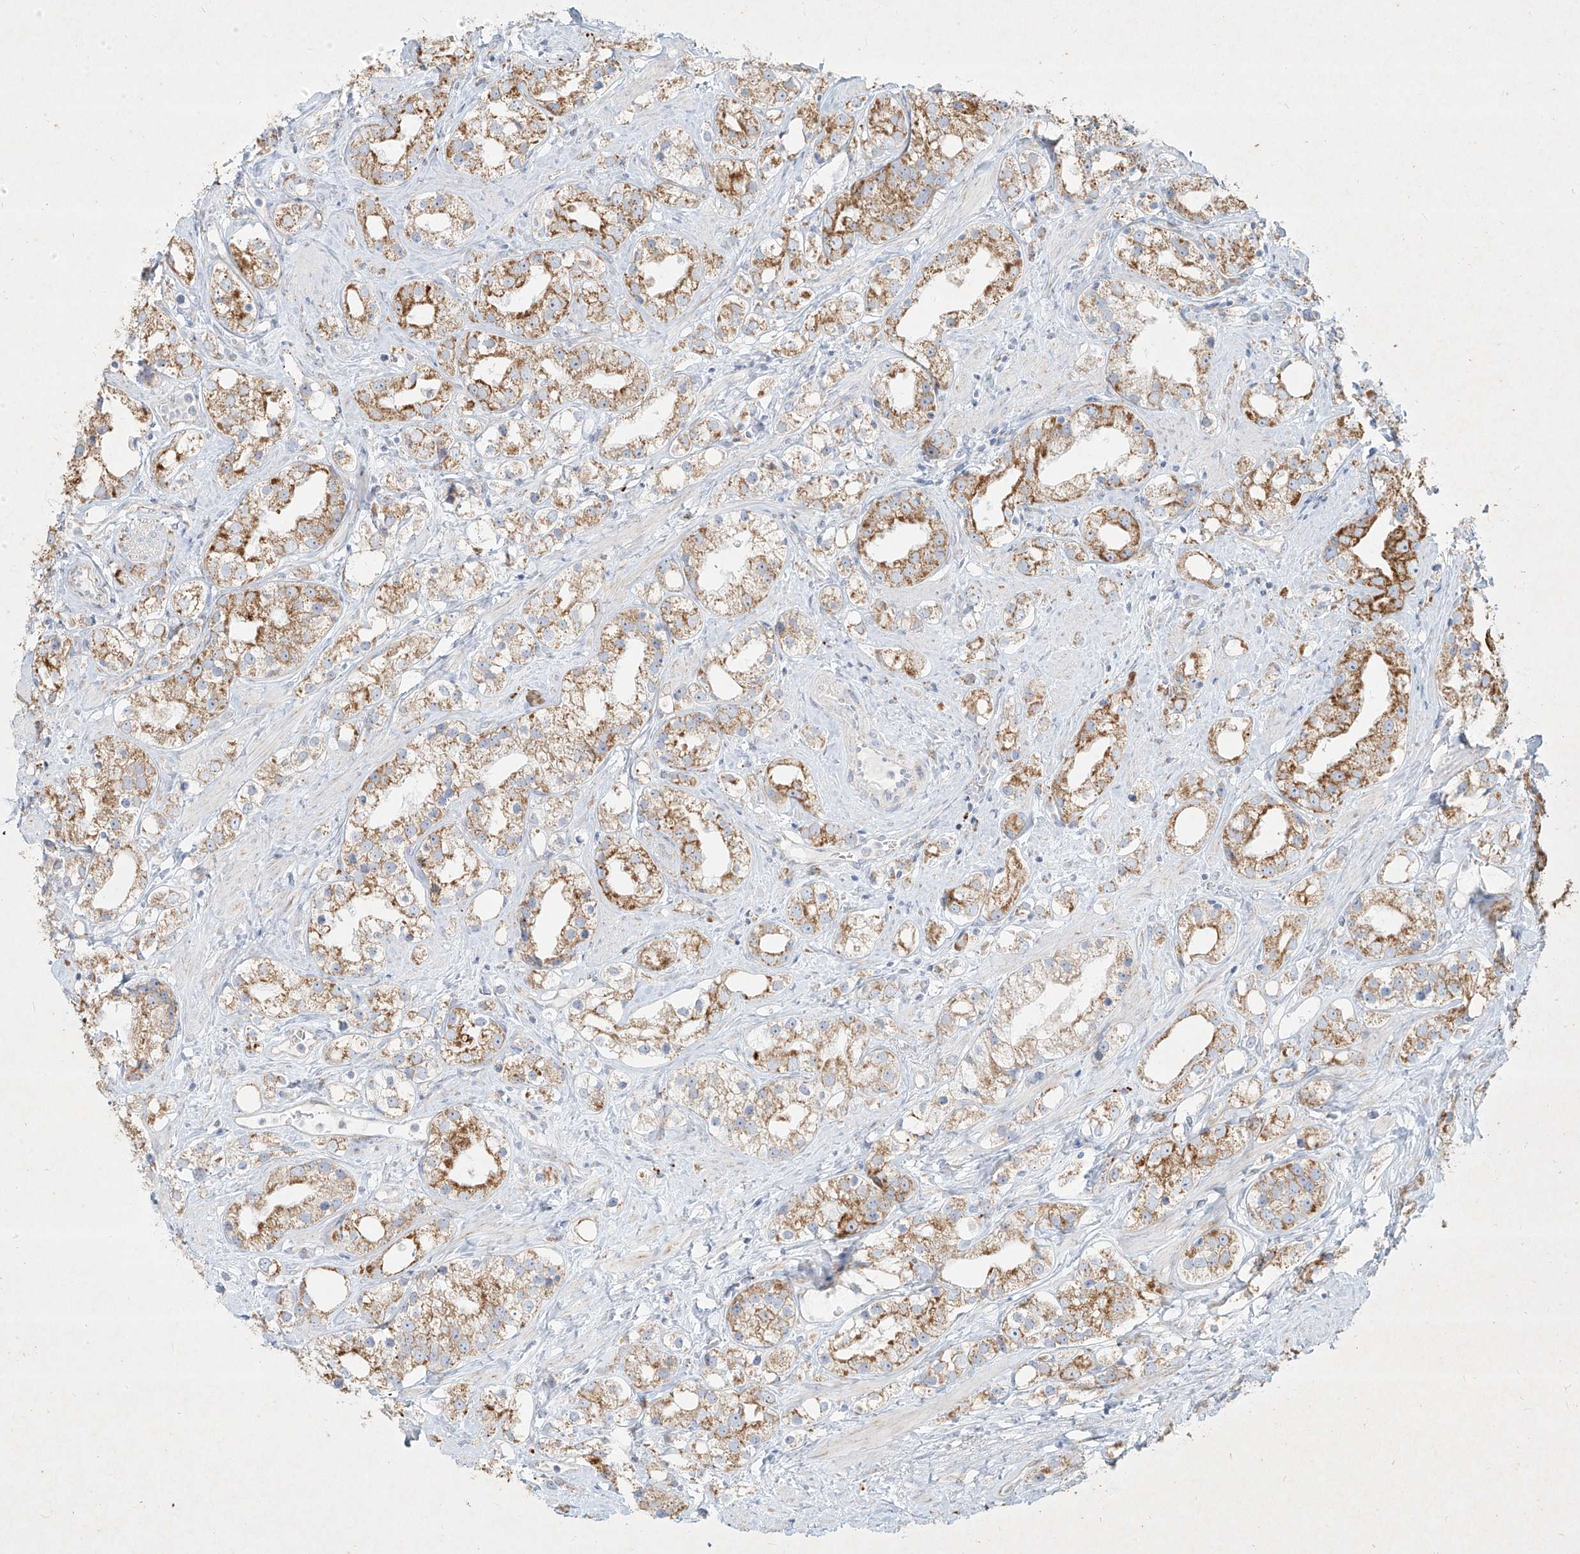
{"staining": {"intensity": "moderate", "quantity": "25%-75%", "location": "cytoplasmic/membranous"}, "tissue": "prostate cancer", "cell_type": "Tumor cells", "image_type": "cancer", "snomed": [{"axis": "morphology", "description": "Adenocarcinoma, NOS"}, {"axis": "topography", "description": "Prostate"}], "caption": "The histopathology image demonstrates immunohistochemical staining of prostate cancer (adenocarcinoma). There is moderate cytoplasmic/membranous staining is present in approximately 25%-75% of tumor cells.", "gene": "MTX2", "patient": {"sex": "male", "age": 79}}